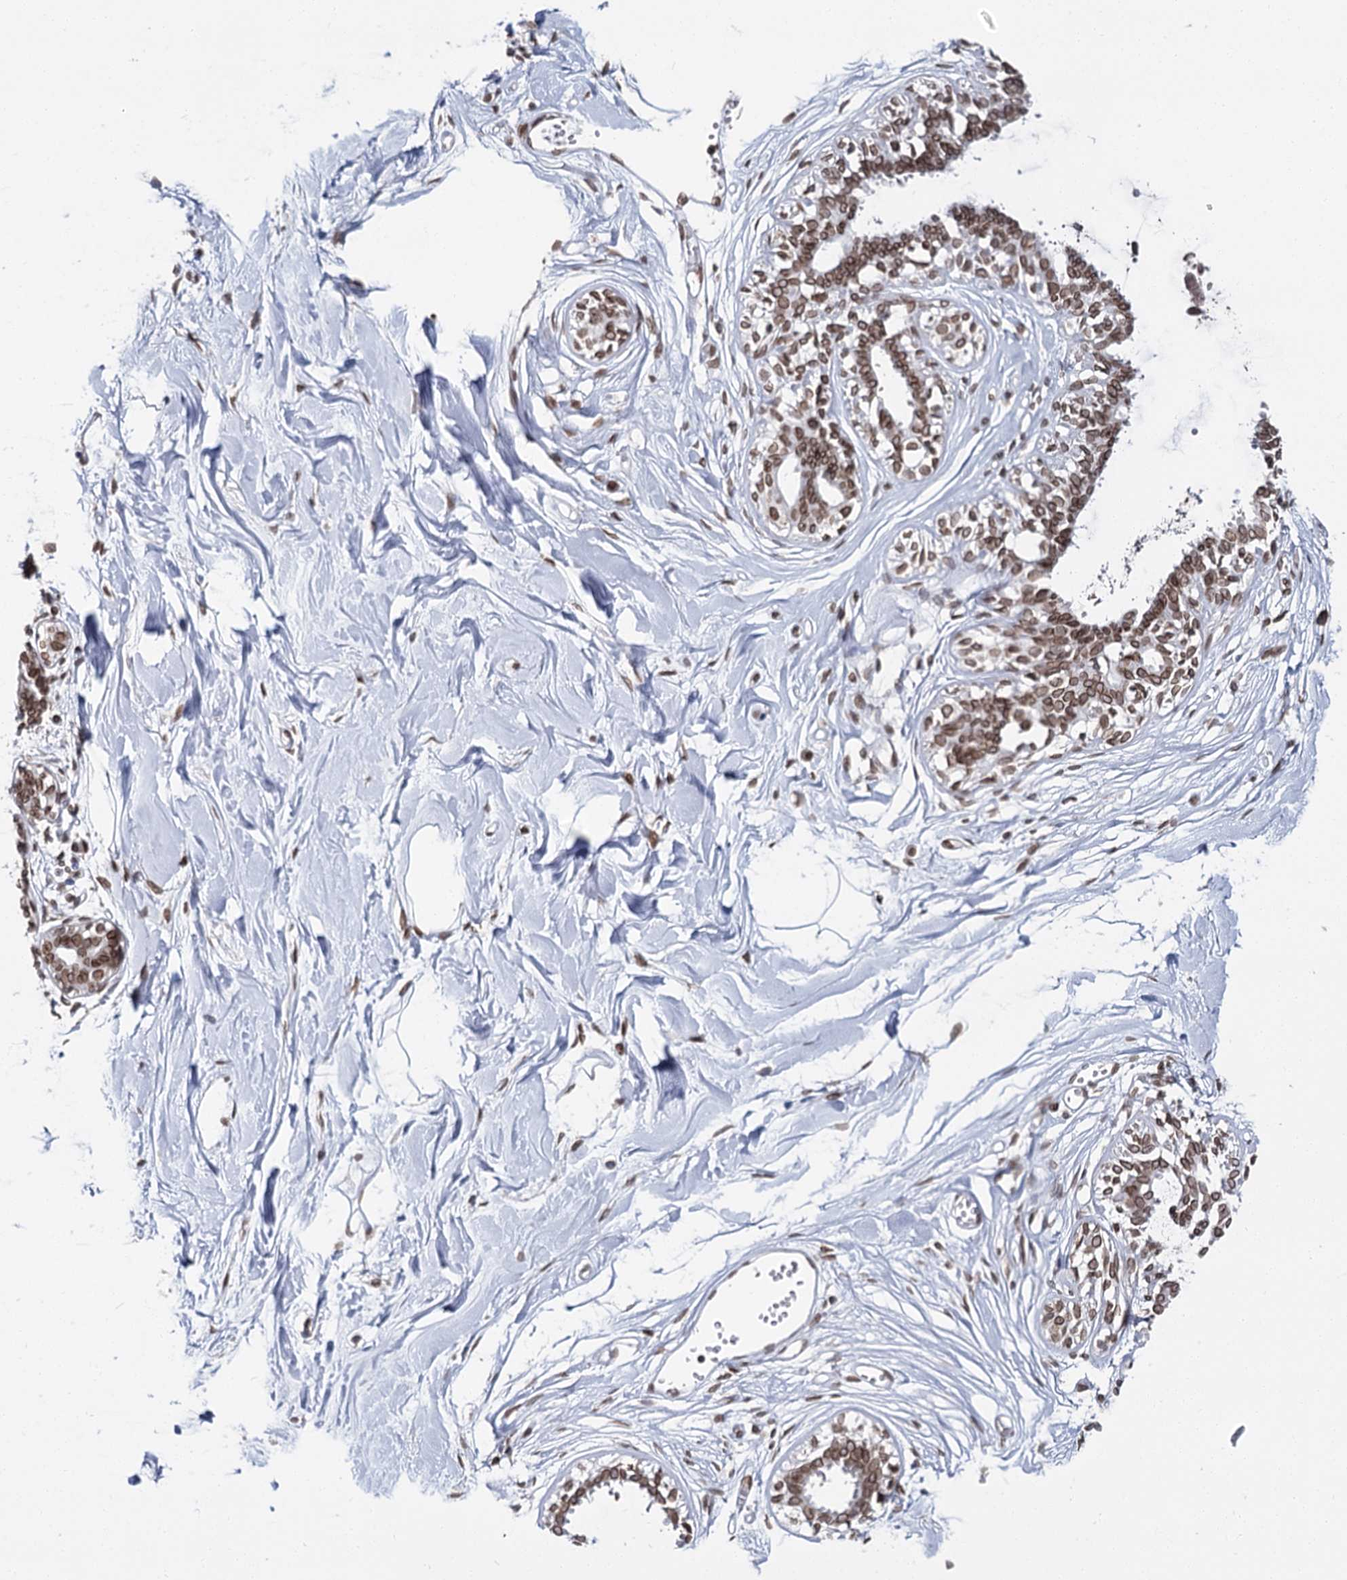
{"staining": {"intensity": "moderate", "quantity": ">75%", "location": "cytoplasmic/membranous,nuclear"}, "tissue": "breast", "cell_type": "Adipocytes", "image_type": "normal", "snomed": [{"axis": "morphology", "description": "Normal tissue, NOS"}, {"axis": "topography", "description": "Breast"}], "caption": "About >75% of adipocytes in benign human breast show moderate cytoplasmic/membranous,nuclear protein staining as visualized by brown immunohistochemical staining.", "gene": "KIAA0930", "patient": {"sex": "female", "age": 45}}